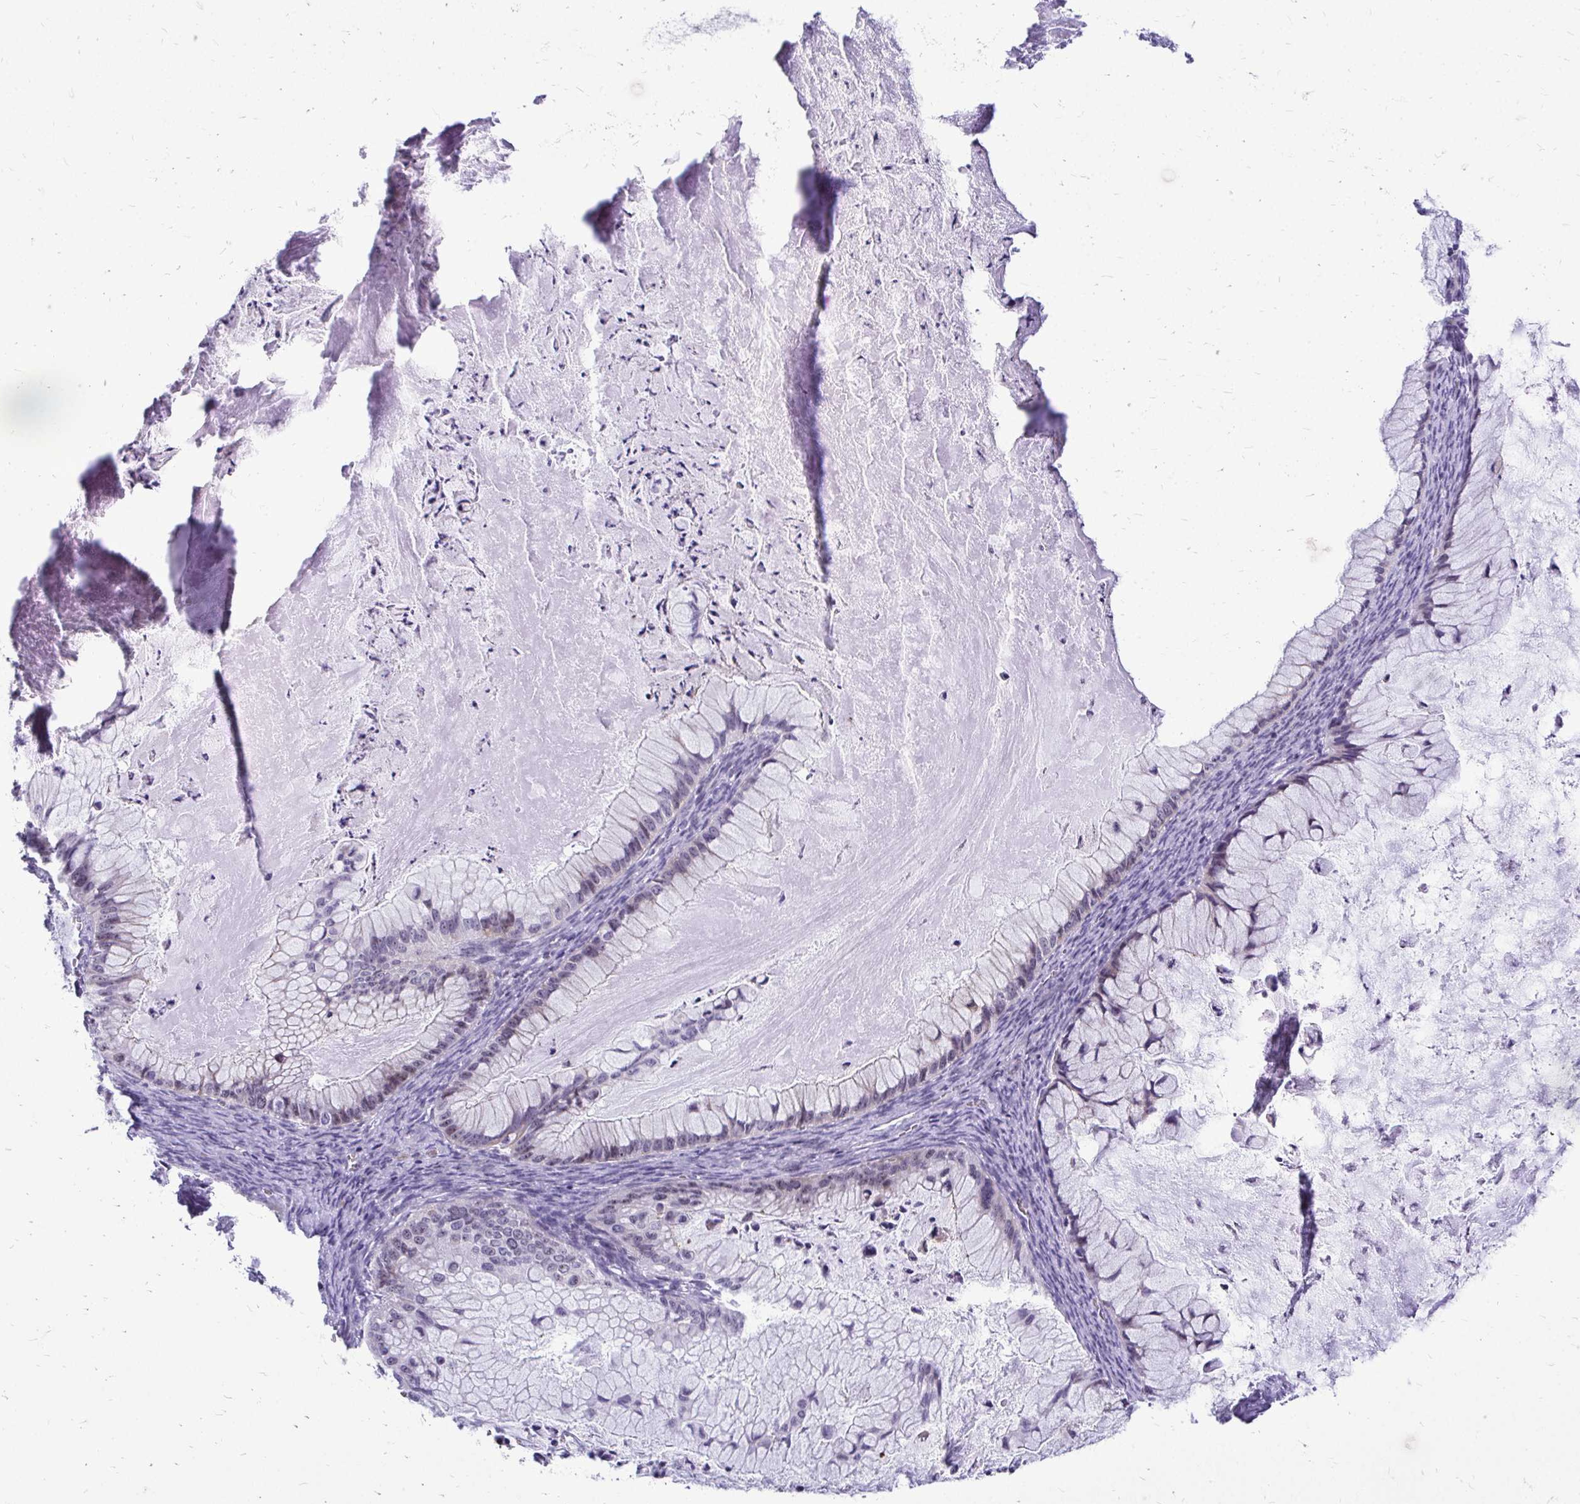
{"staining": {"intensity": "weak", "quantity": "<25%", "location": "nuclear"}, "tissue": "ovarian cancer", "cell_type": "Tumor cells", "image_type": "cancer", "snomed": [{"axis": "morphology", "description": "Cystadenocarcinoma, mucinous, NOS"}, {"axis": "topography", "description": "Ovary"}], "caption": "The IHC histopathology image has no significant expression in tumor cells of mucinous cystadenocarcinoma (ovarian) tissue.", "gene": "NIFK", "patient": {"sex": "female", "age": 72}}